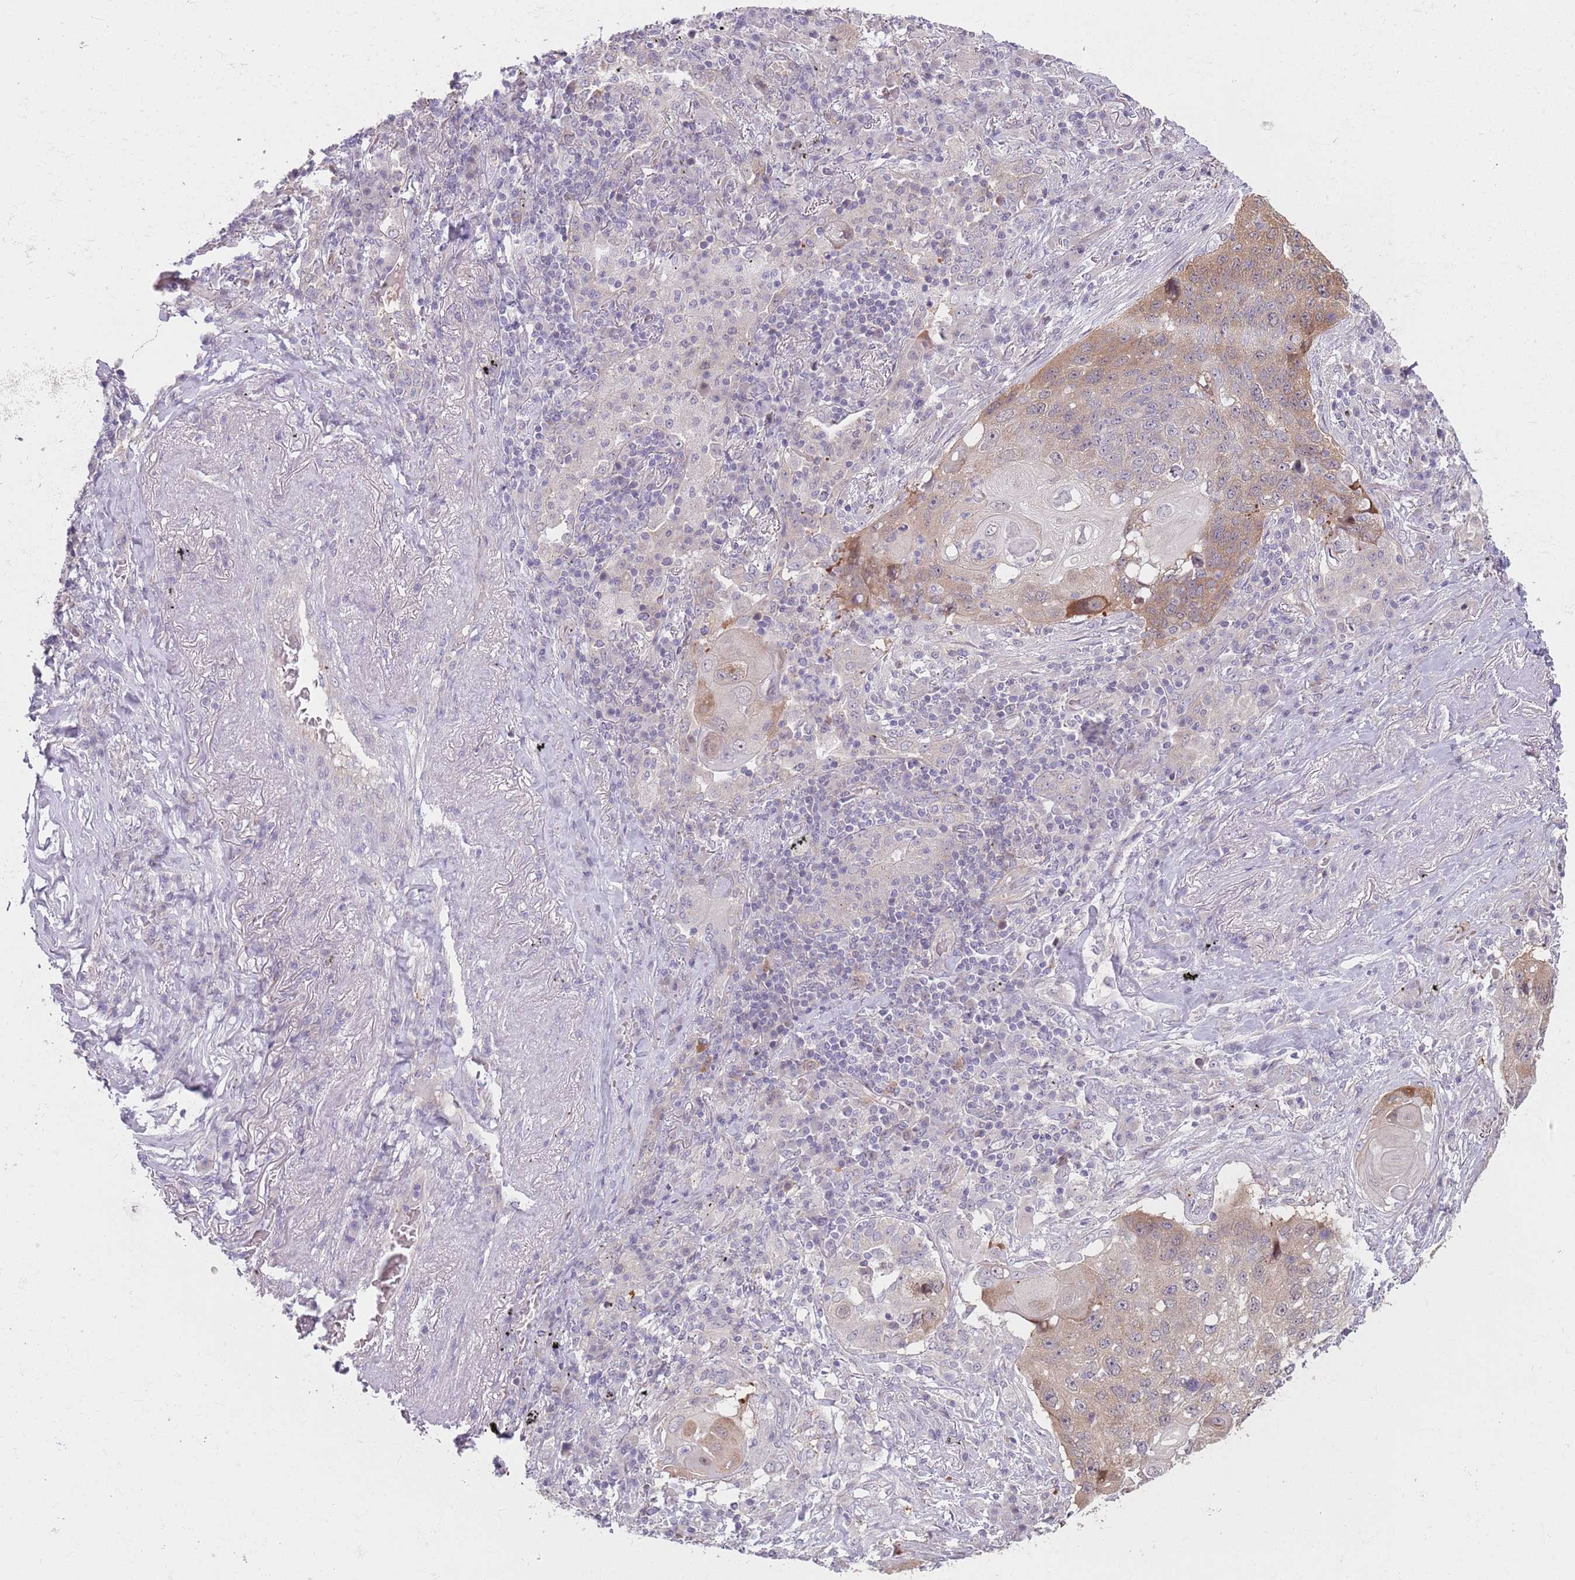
{"staining": {"intensity": "moderate", "quantity": "<25%", "location": "cytoplasmic/membranous"}, "tissue": "lung cancer", "cell_type": "Tumor cells", "image_type": "cancer", "snomed": [{"axis": "morphology", "description": "Squamous cell carcinoma, NOS"}, {"axis": "topography", "description": "Lung"}], "caption": "Moderate cytoplasmic/membranous positivity is appreciated in about <25% of tumor cells in squamous cell carcinoma (lung).", "gene": "LDHD", "patient": {"sex": "female", "age": 63}}